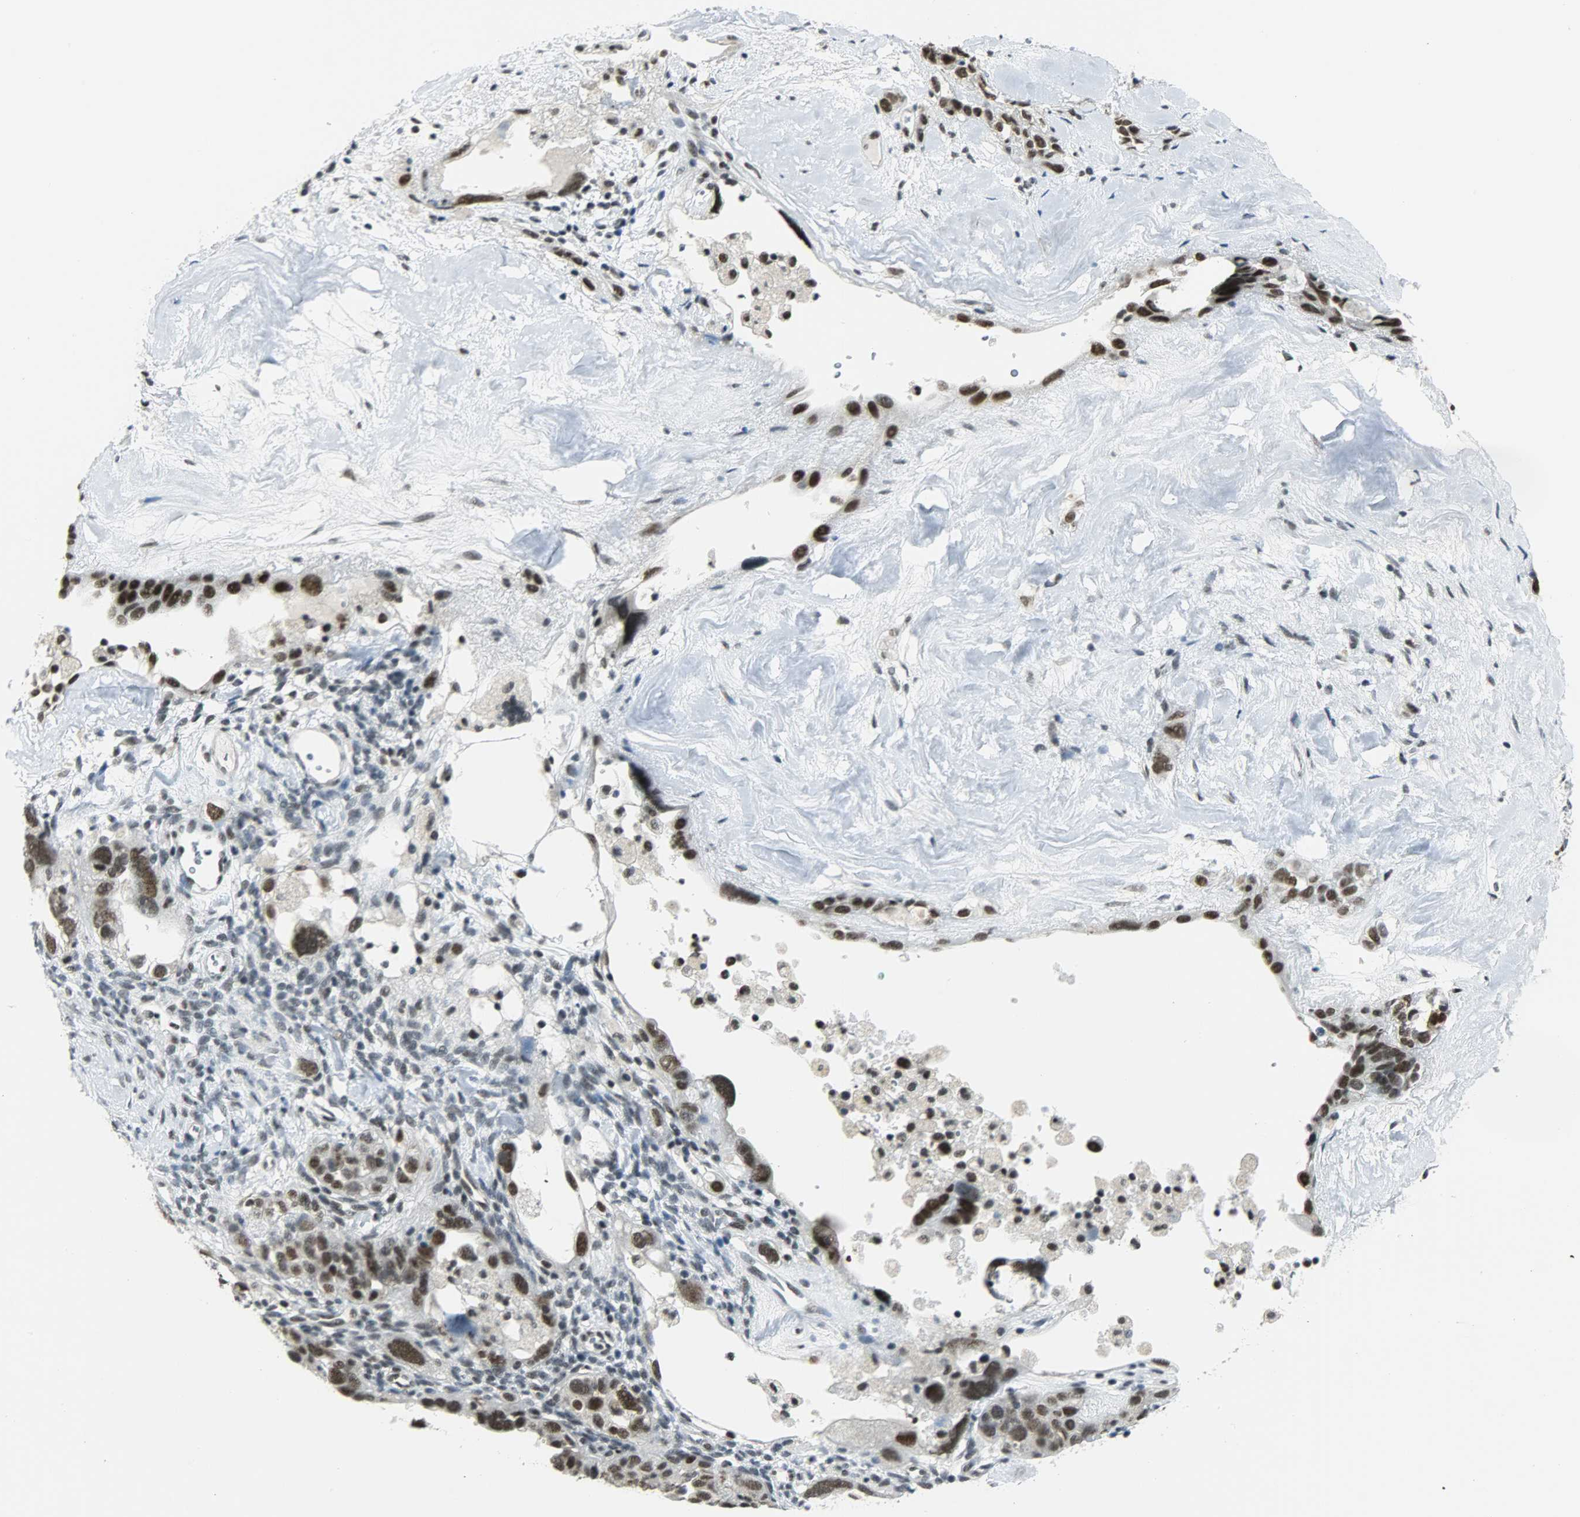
{"staining": {"intensity": "strong", "quantity": ">75%", "location": "nuclear"}, "tissue": "ovarian cancer", "cell_type": "Tumor cells", "image_type": "cancer", "snomed": [{"axis": "morphology", "description": "Cystadenocarcinoma, serous, NOS"}, {"axis": "topography", "description": "Ovary"}], "caption": "Protein expression analysis of human ovarian cancer reveals strong nuclear positivity in about >75% of tumor cells.", "gene": "SUGP1", "patient": {"sex": "female", "age": 66}}